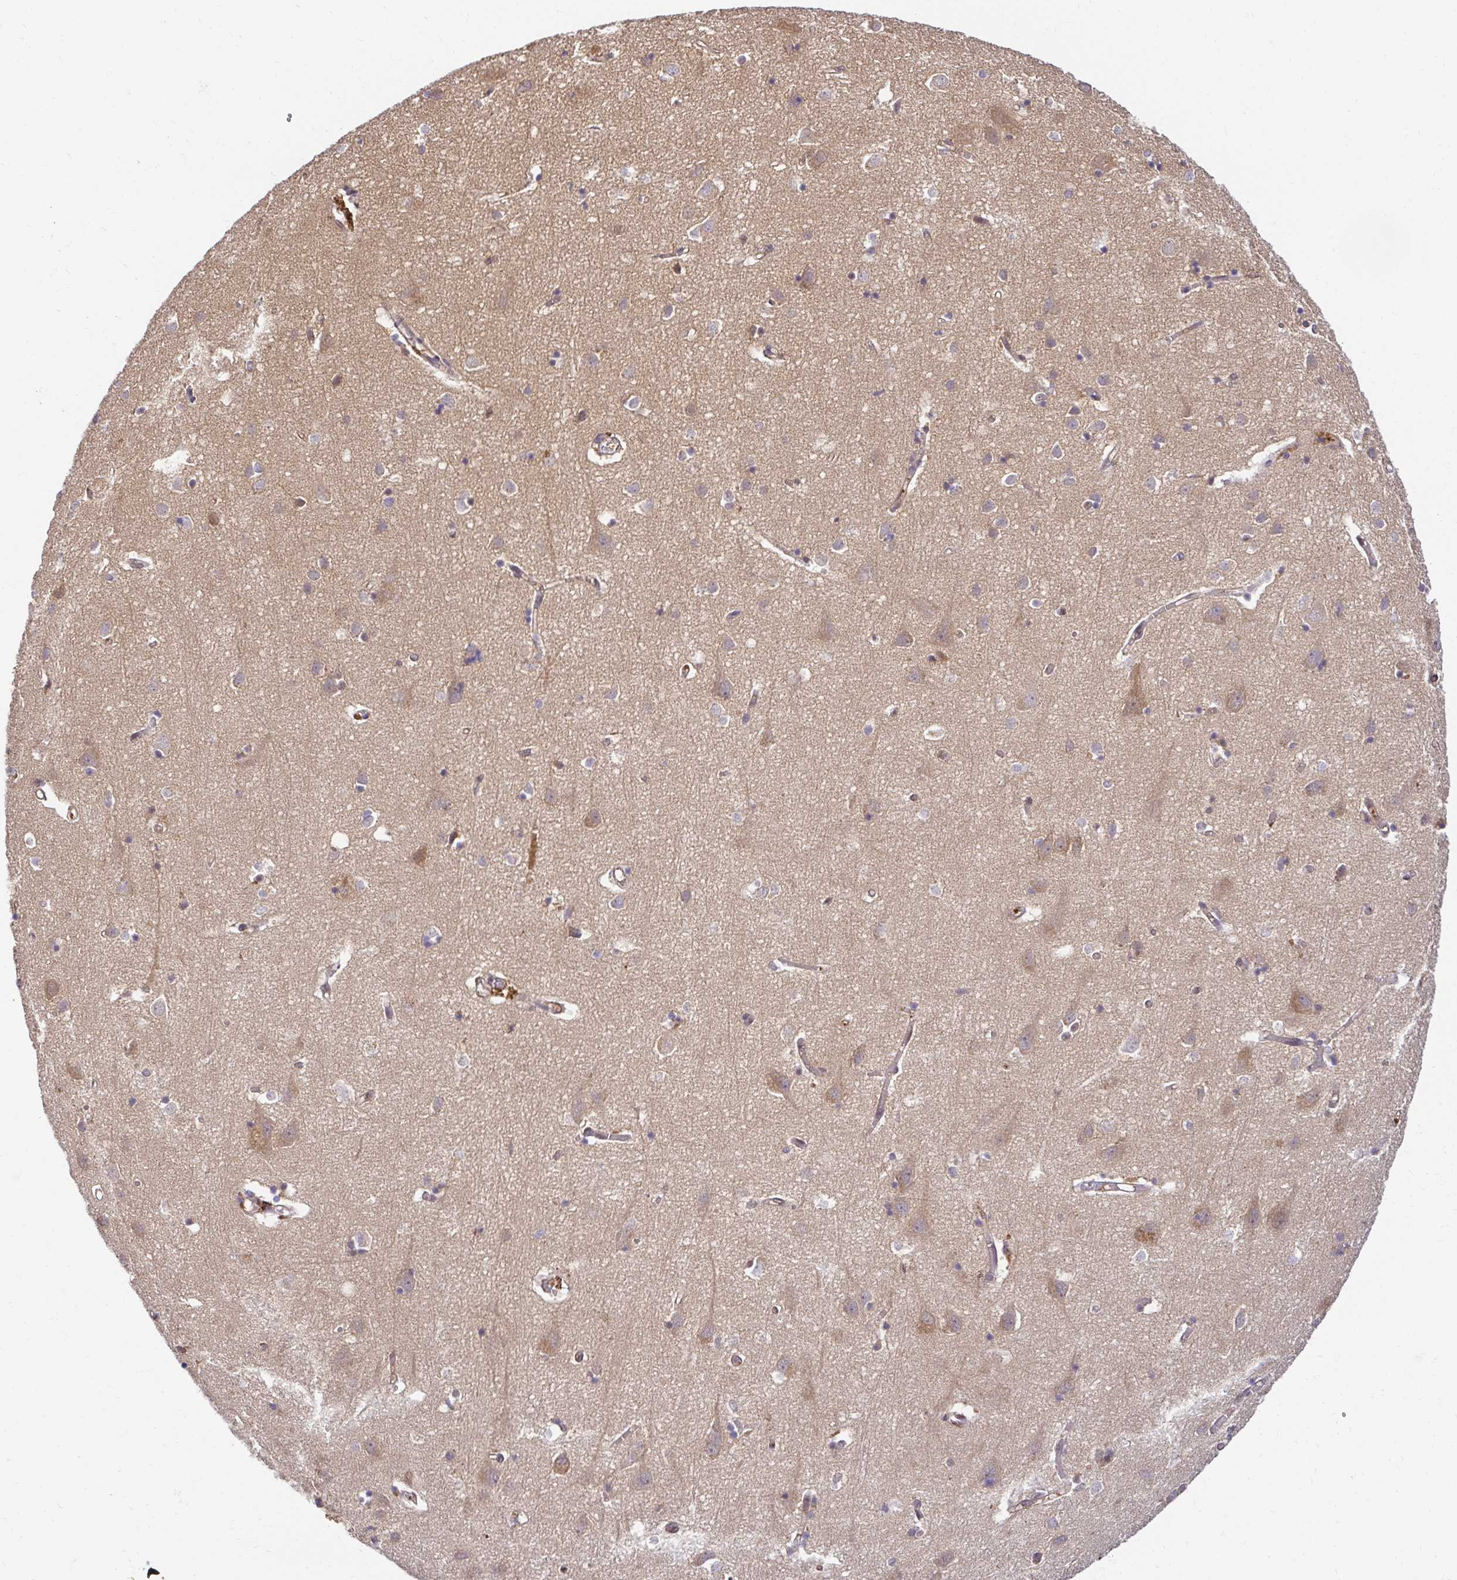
{"staining": {"intensity": "moderate", "quantity": "25%-75%", "location": "cytoplasmic/membranous,nuclear"}, "tissue": "cerebral cortex", "cell_type": "Endothelial cells", "image_type": "normal", "snomed": [{"axis": "morphology", "description": "Normal tissue, NOS"}, {"axis": "topography", "description": "Cerebral cortex"}], "caption": "A medium amount of moderate cytoplasmic/membranous,nuclear positivity is present in approximately 25%-75% of endothelial cells in benign cerebral cortex. Nuclei are stained in blue.", "gene": "PSMA4", "patient": {"sex": "male", "age": 70}}